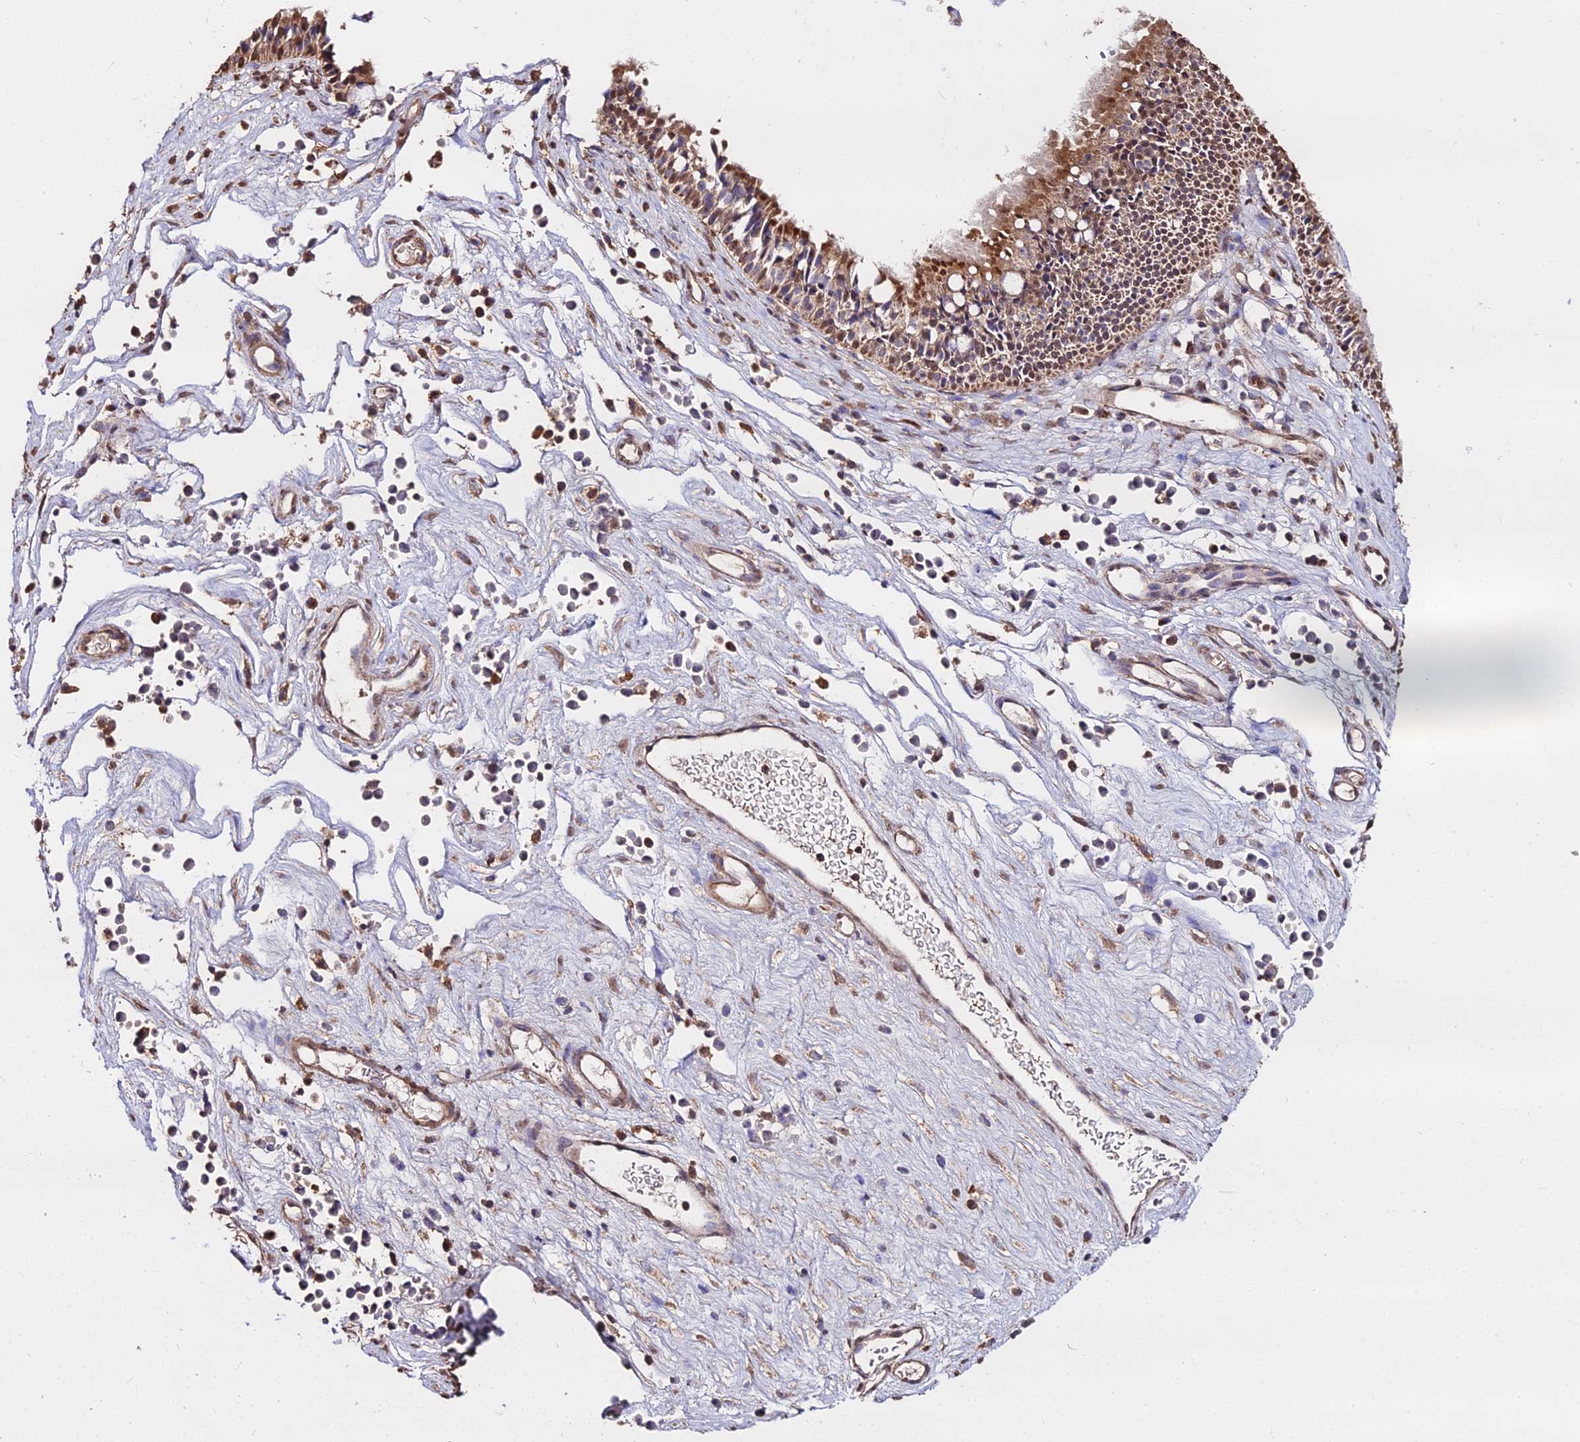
{"staining": {"intensity": "moderate", "quantity": ">75%", "location": "cytoplasmic/membranous"}, "tissue": "nasopharynx", "cell_type": "Respiratory epithelial cells", "image_type": "normal", "snomed": [{"axis": "morphology", "description": "Normal tissue, NOS"}, {"axis": "morphology", "description": "Inflammation, NOS"}, {"axis": "morphology", "description": "Malignant melanoma, Metastatic site"}, {"axis": "topography", "description": "Nasopharynx"}], "caption": "Moderate cytoplasmic/membranous expression for a protein is seen in about >75% of respiratory epithelial cells of unremarkable nasopharynx using IHC.", "gene": "METTL13", "patient": {"sex": "male", "age": 70}}